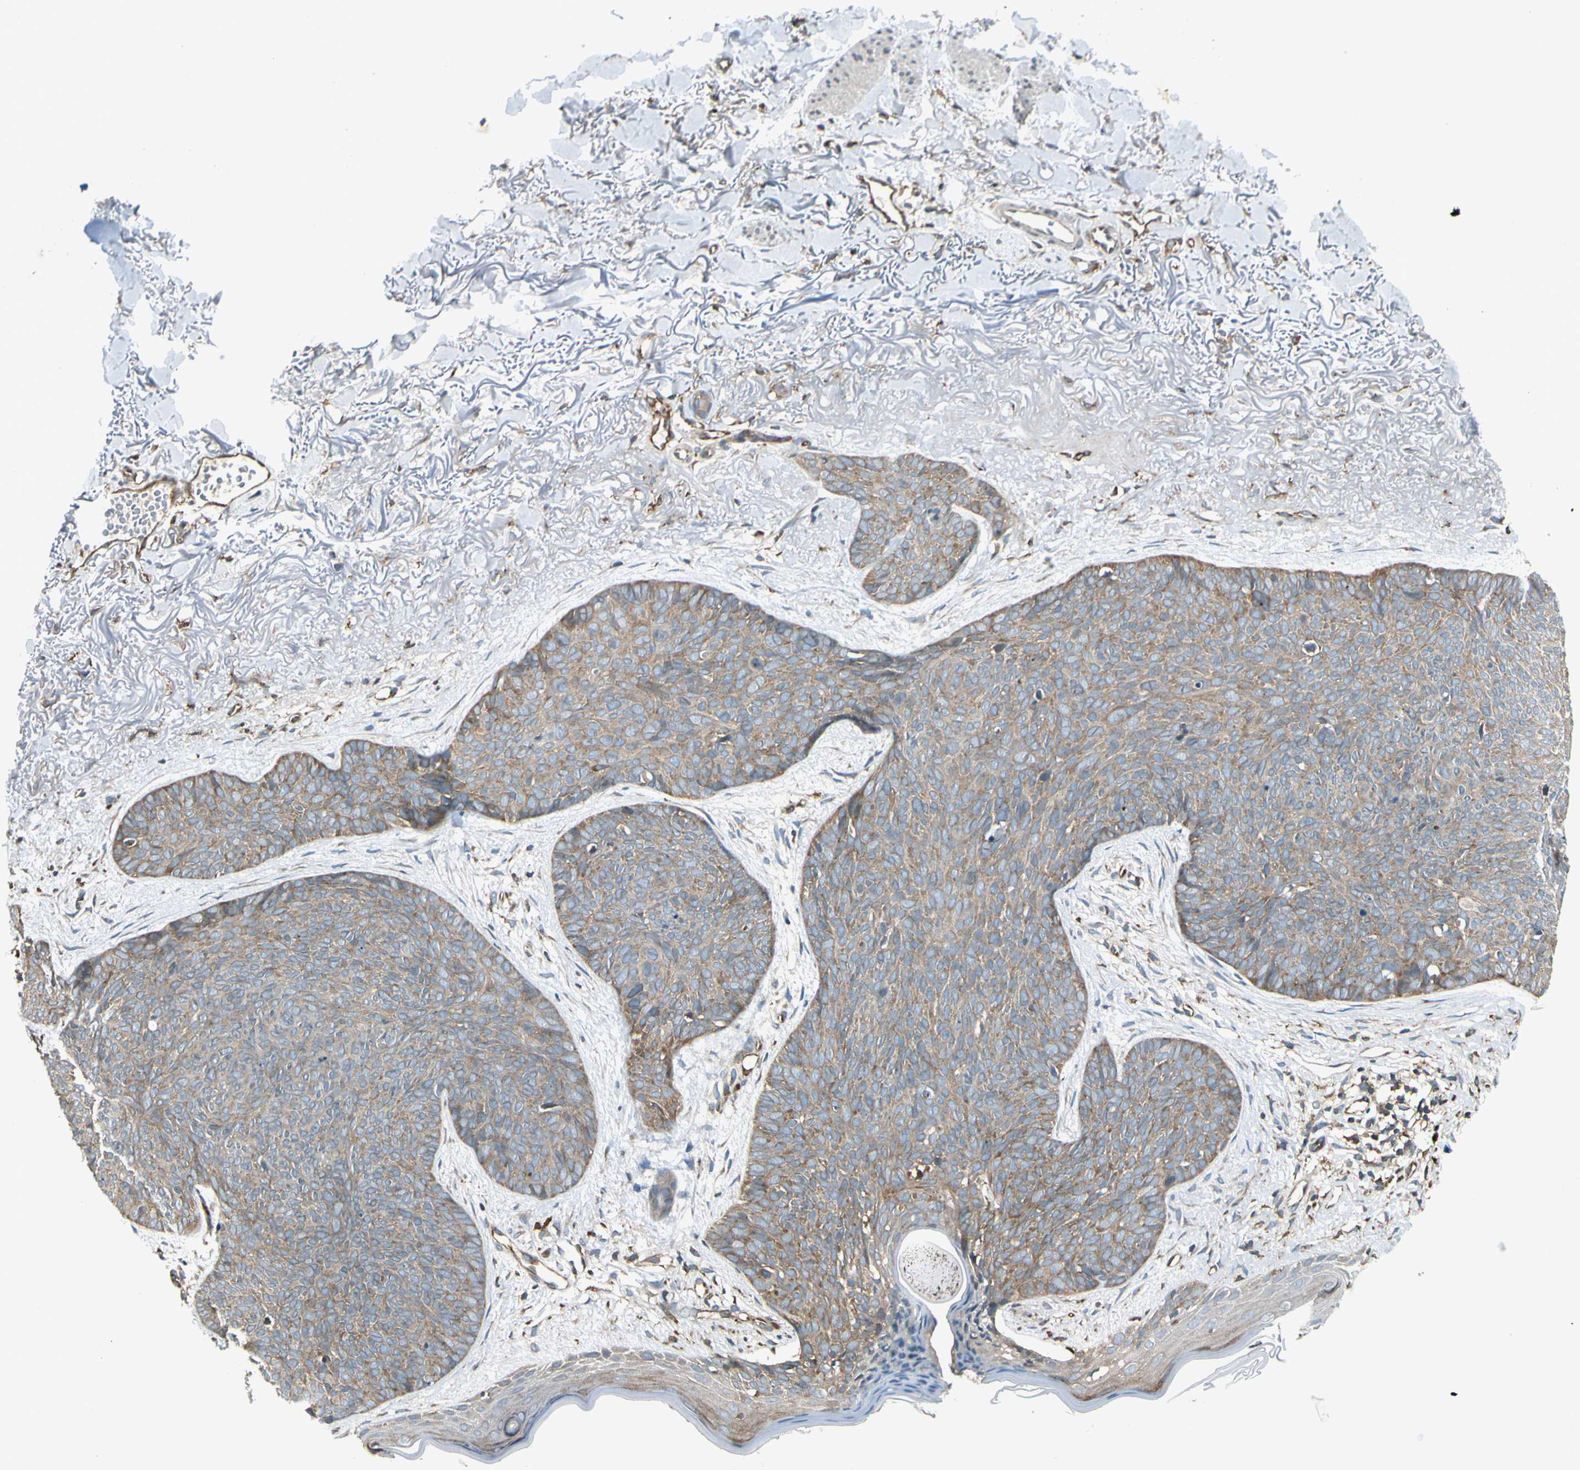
{"staining": {"intensity": "moderate", "quantity": ">75%", "location": "cytoplasmic/membranous"}, "tissue": "skin cancer", "cell_type": "Tumor cells", "image_type": "cancer", "snomed": [{"axis": "morphology", "description": "Normal tissue, NOS"}, {"axis": "morphology", "description": "Basal cell carcinoma"}, {"axis": "topography", "description": "Skin"}], "caption": "Tumor cells exhibit medium levels of moderate cytoplasmic/membranous expression in approximately >75% of cells in skin cancer (basal cell carcinoma).", "gene": "TRIO", "patient": {"sex": "female", "age": 70}}